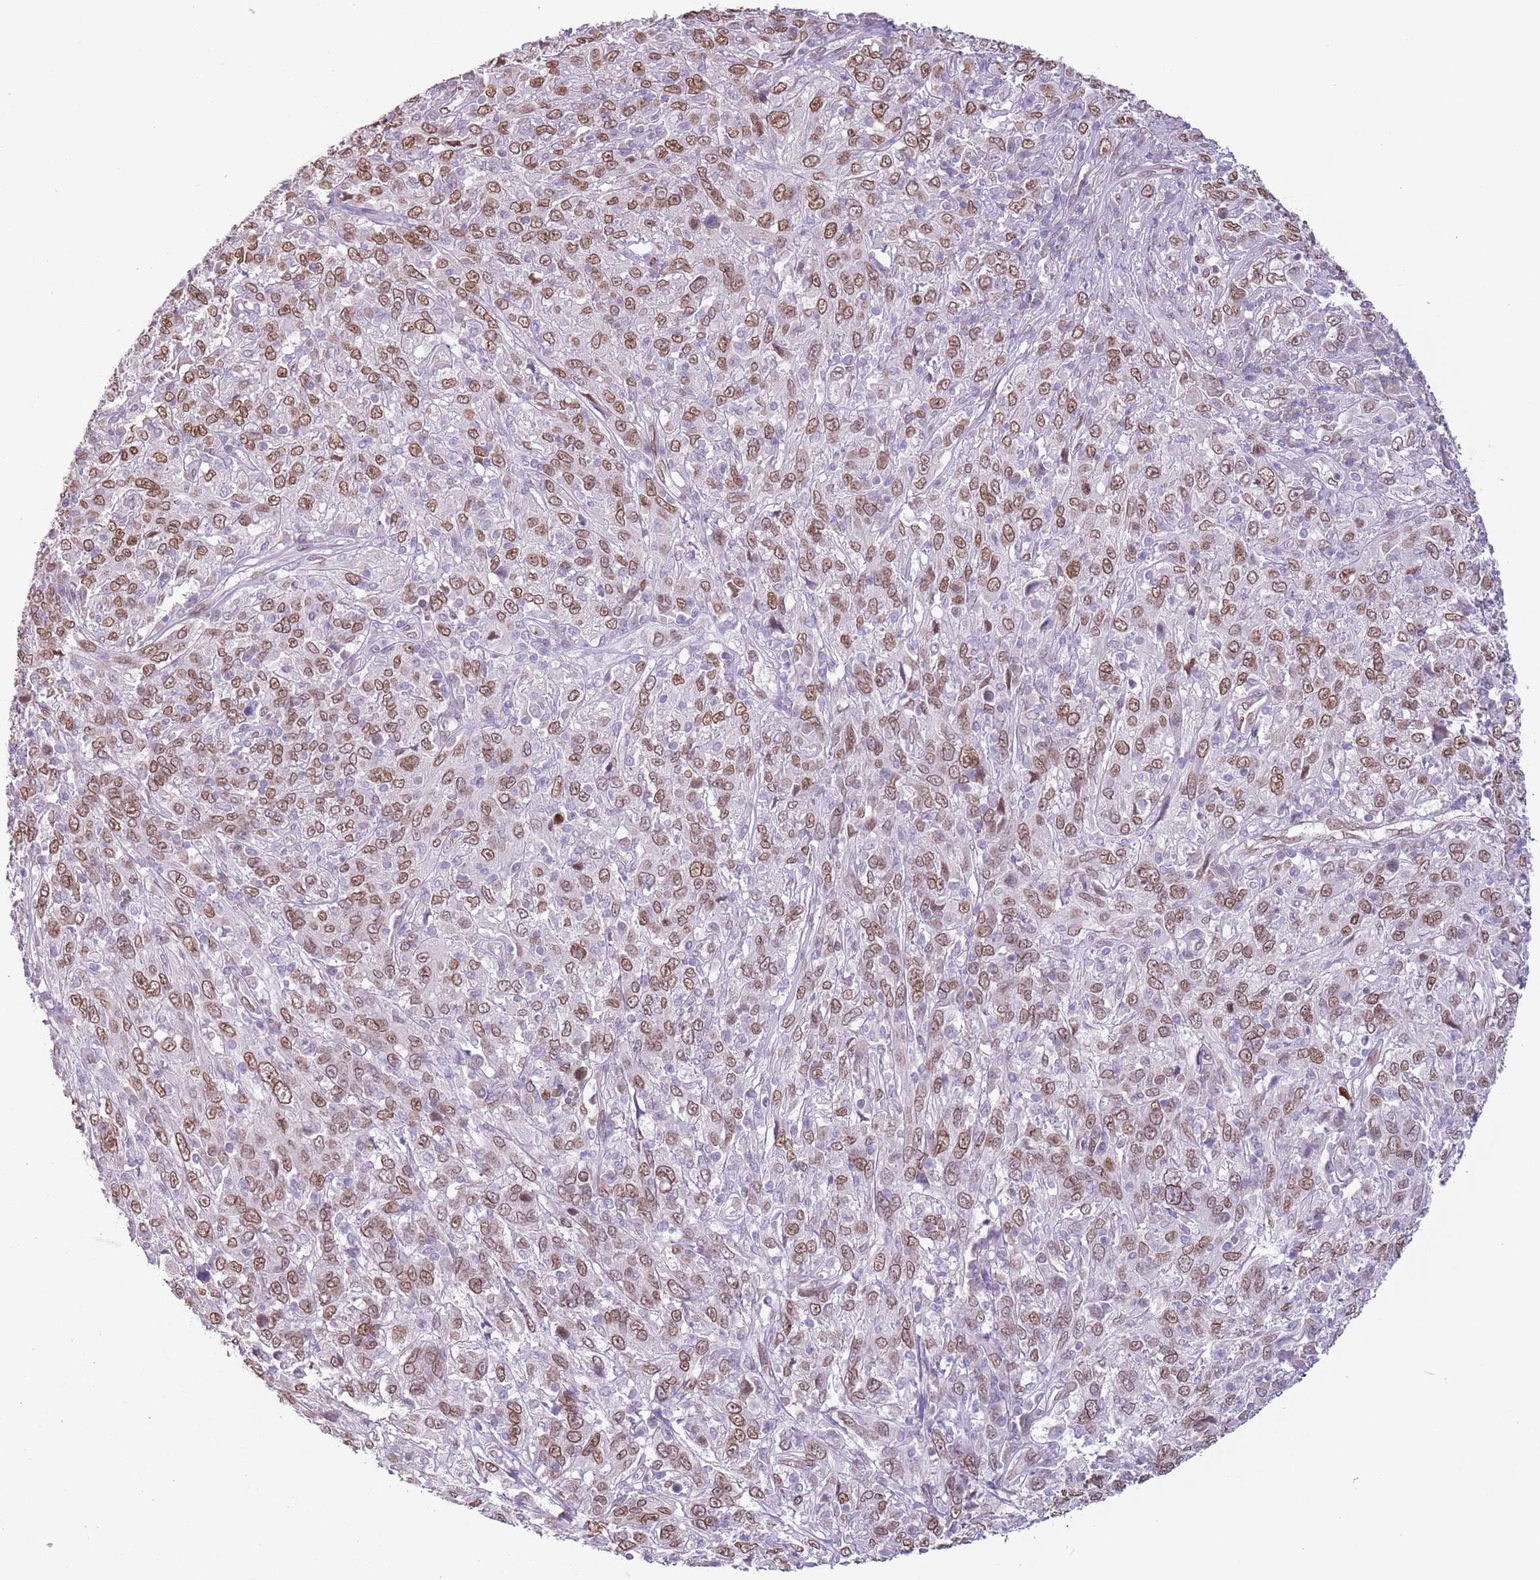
{"staining": {"intensity": "moderate", "quantity": ">75%", "location": "cytoplasmic/membranous,nuclear"}, "tissue": "cervical cancer", "cell_type": "Tumor cells", "image_type": "cancer", "snomed": [{"axis": "morphology", "description": "Squamous cell carcinoma, NOS"}, {"axis": "topography", "description": "Cervix"}], "caption": "DAB immunohistochemical staining of human cervical squamous cell carcinoma displays moderate cytoplasmic/membranous and nuclear protein staining in approximately >75% of tumor cells.", "gene": "ZGLP1", "patient": {"sex": "female", "age": 46}}